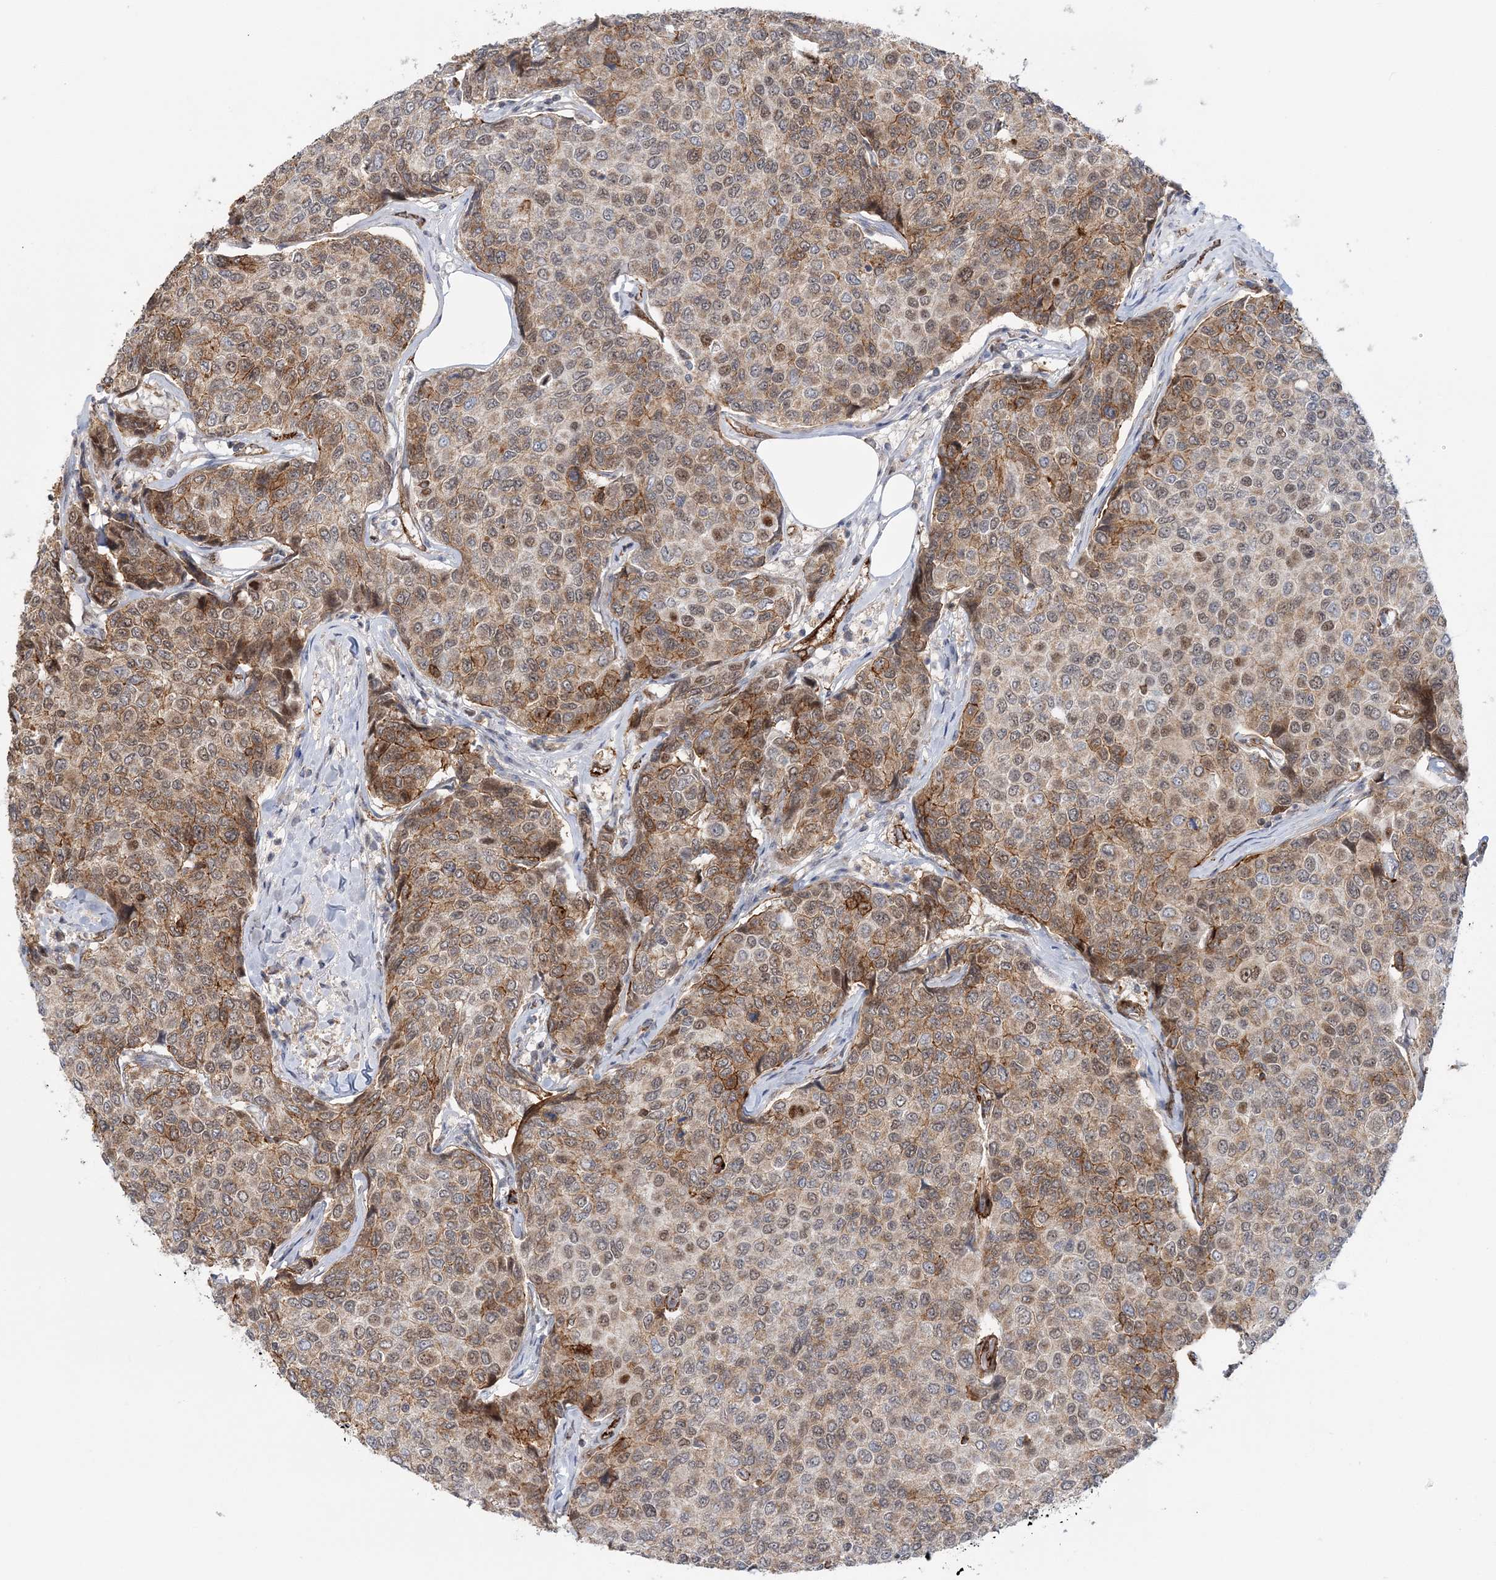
{"staining": {"intensity": "moderate", "quantity": "25%-75%", "location": "cytoplasmic/membranous"}, "tissue": "breast cancer", "cell_type": "Tumor cells", "image_type": "cancer", "snomed": [{"axis": "morphology", "description": "Duct carcinoma"}, {"axis": "topography", "description": "Breast"}], "caption": "Infiltrating ductal carcinoma (breast) stained with a protein marker demonstrates moderate staining in tumor cells.", "gene": "AFAP1L2", "patient": {"sex": "female", "age": 55}}